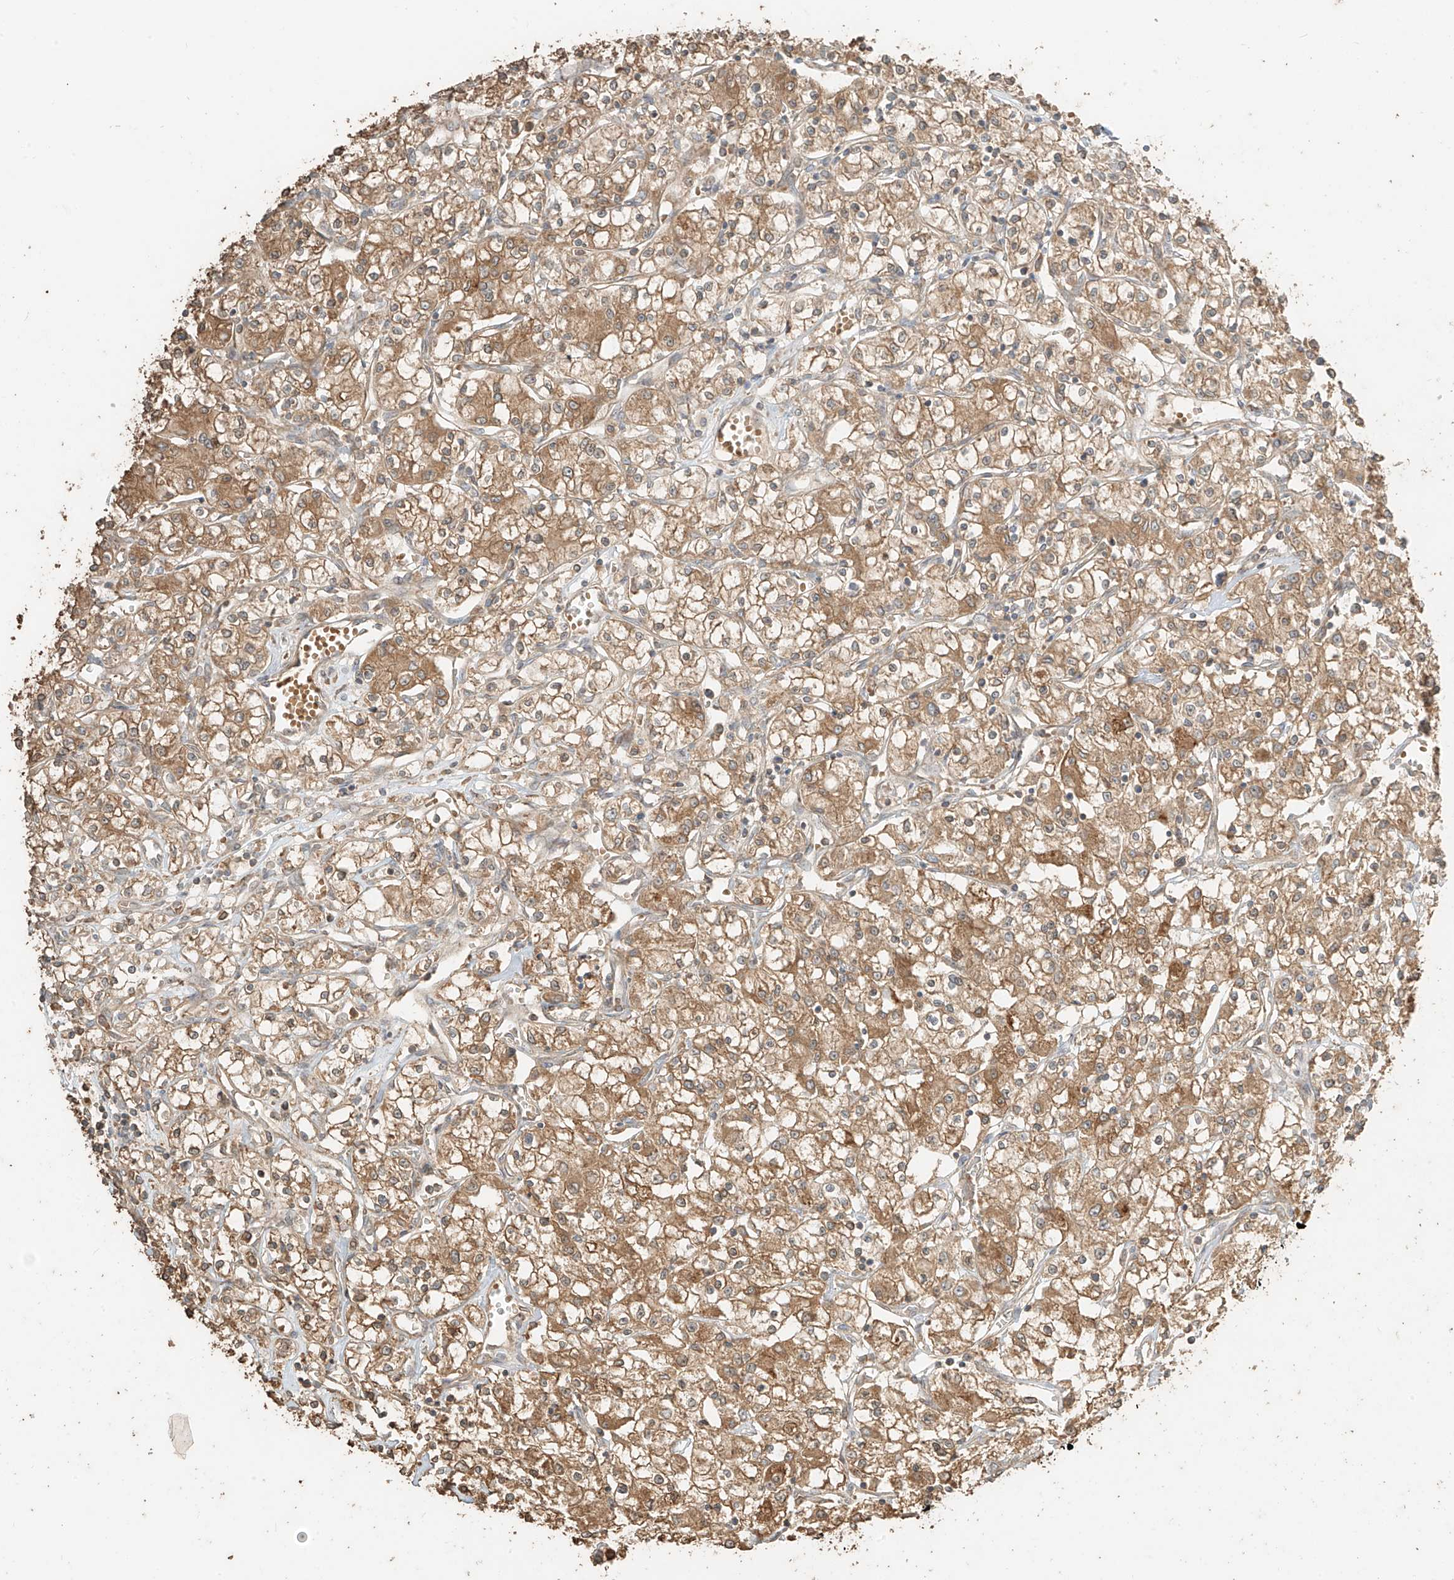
{"staining": {"intensity": "moderate", "quantity": ">75%", "location": "cytoplasmic/membranous"}, "tissue": "renal cancer", "cell_type": "Tumor cells", "image_type": "cancer", "snomed": [{"axis": "morphology", "description": "Adenocarcinoma, NOS"}, {"axis": "topography", "description": "Kidney"}], "caption": "Immunohistochemistry (IHC) of renal cancer (adenocarcinoma) exhibits medium levels of moderate cytoplasmic/membranous positivity in approximately >75% of tumor cells. The staining was performed using DAB (3,3'-diaminobenzidine), with brown indicating positive protein expression. Nuclei are stained blue with hematoxylin.", "gene": "RFTN2", "patient": {"sex": "female", "age": 59}}